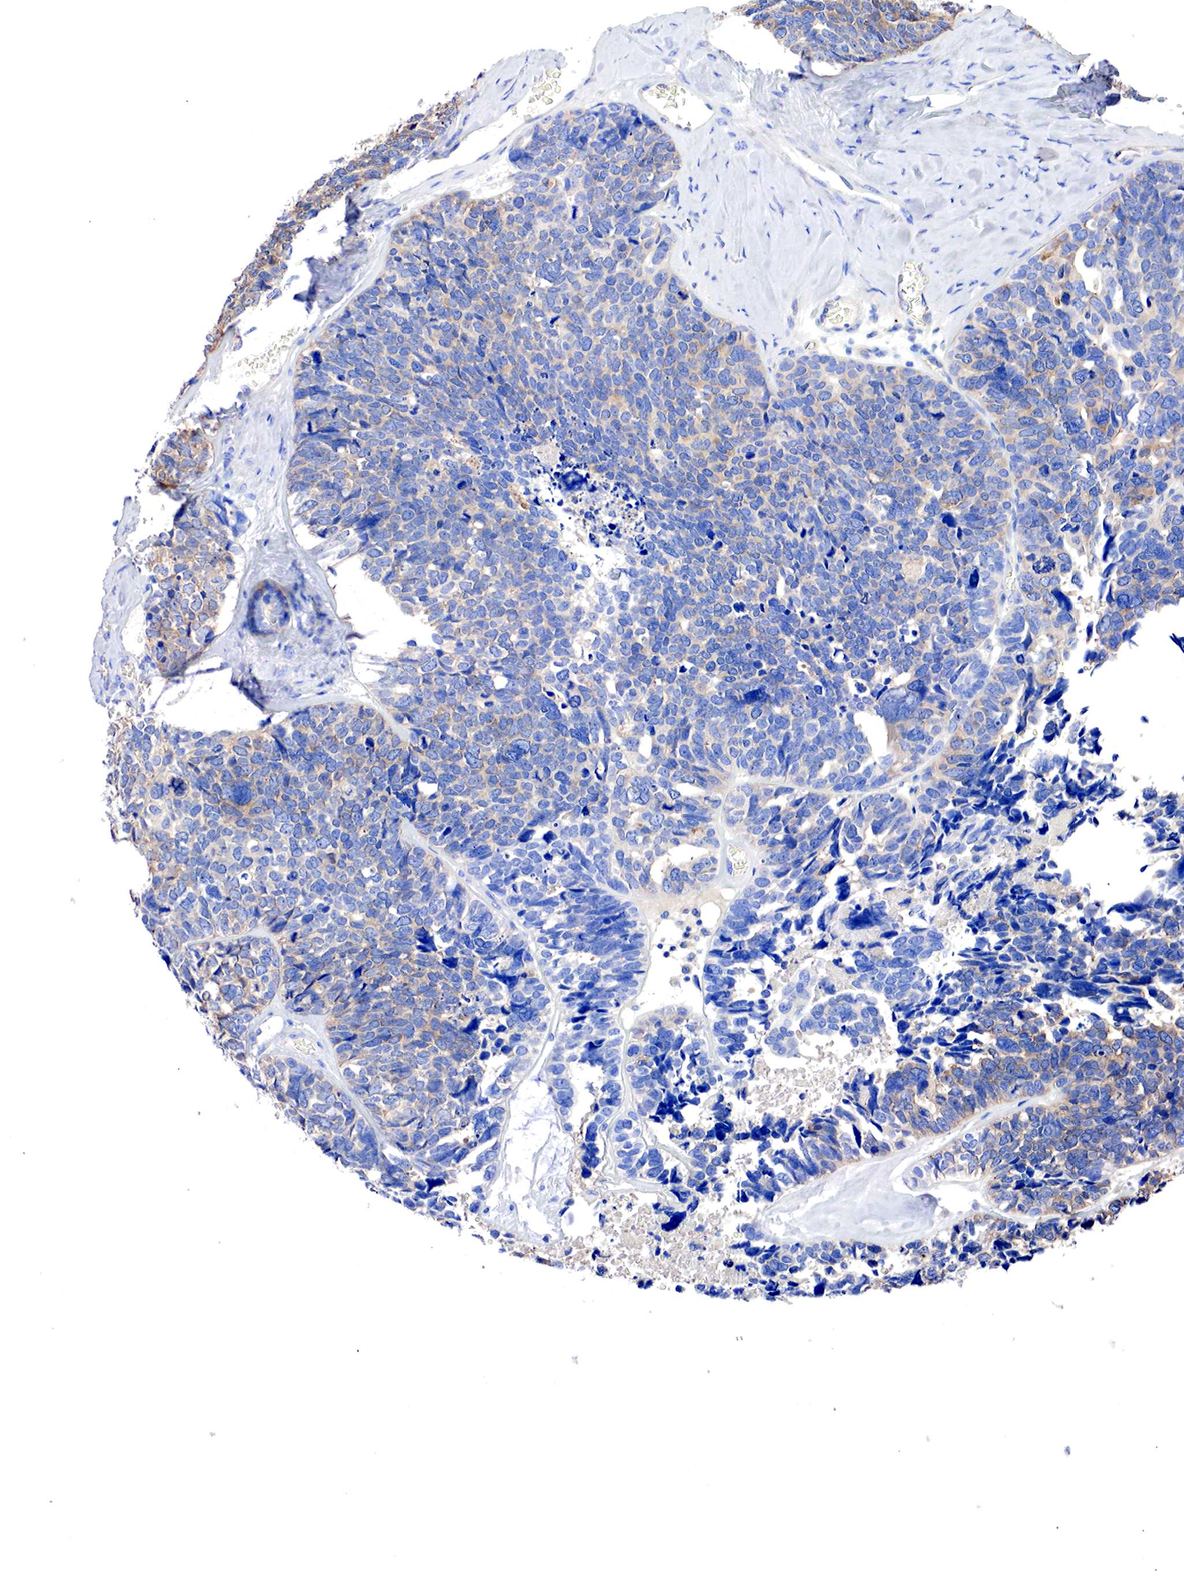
{"staining": {"intensity": "weak", "quantity": "25%-75%", "location": "cytoplasmic/membranous"}, "tissue": "ovarian cancer", "cell_type": "Tumor cells", "image_type": "cancer", "snomed": [{"axis": "morphology", "description": "Cystadenocarcinoma, serous, NOS"}, {"axis": "topography", "description": "Ovary"}], "caption": "Protein staining shows weak cytoplasmic/membranous staining in about 25%-75% of tumor cells in serous cystadenocarcinoma (ovarian). (Stains: DAB in brown, nuclei in blue, Microscopy: brightfield microscopy at high magnification).", "gene": "RDX", "patient": {"sex": "female", "age": 77}}